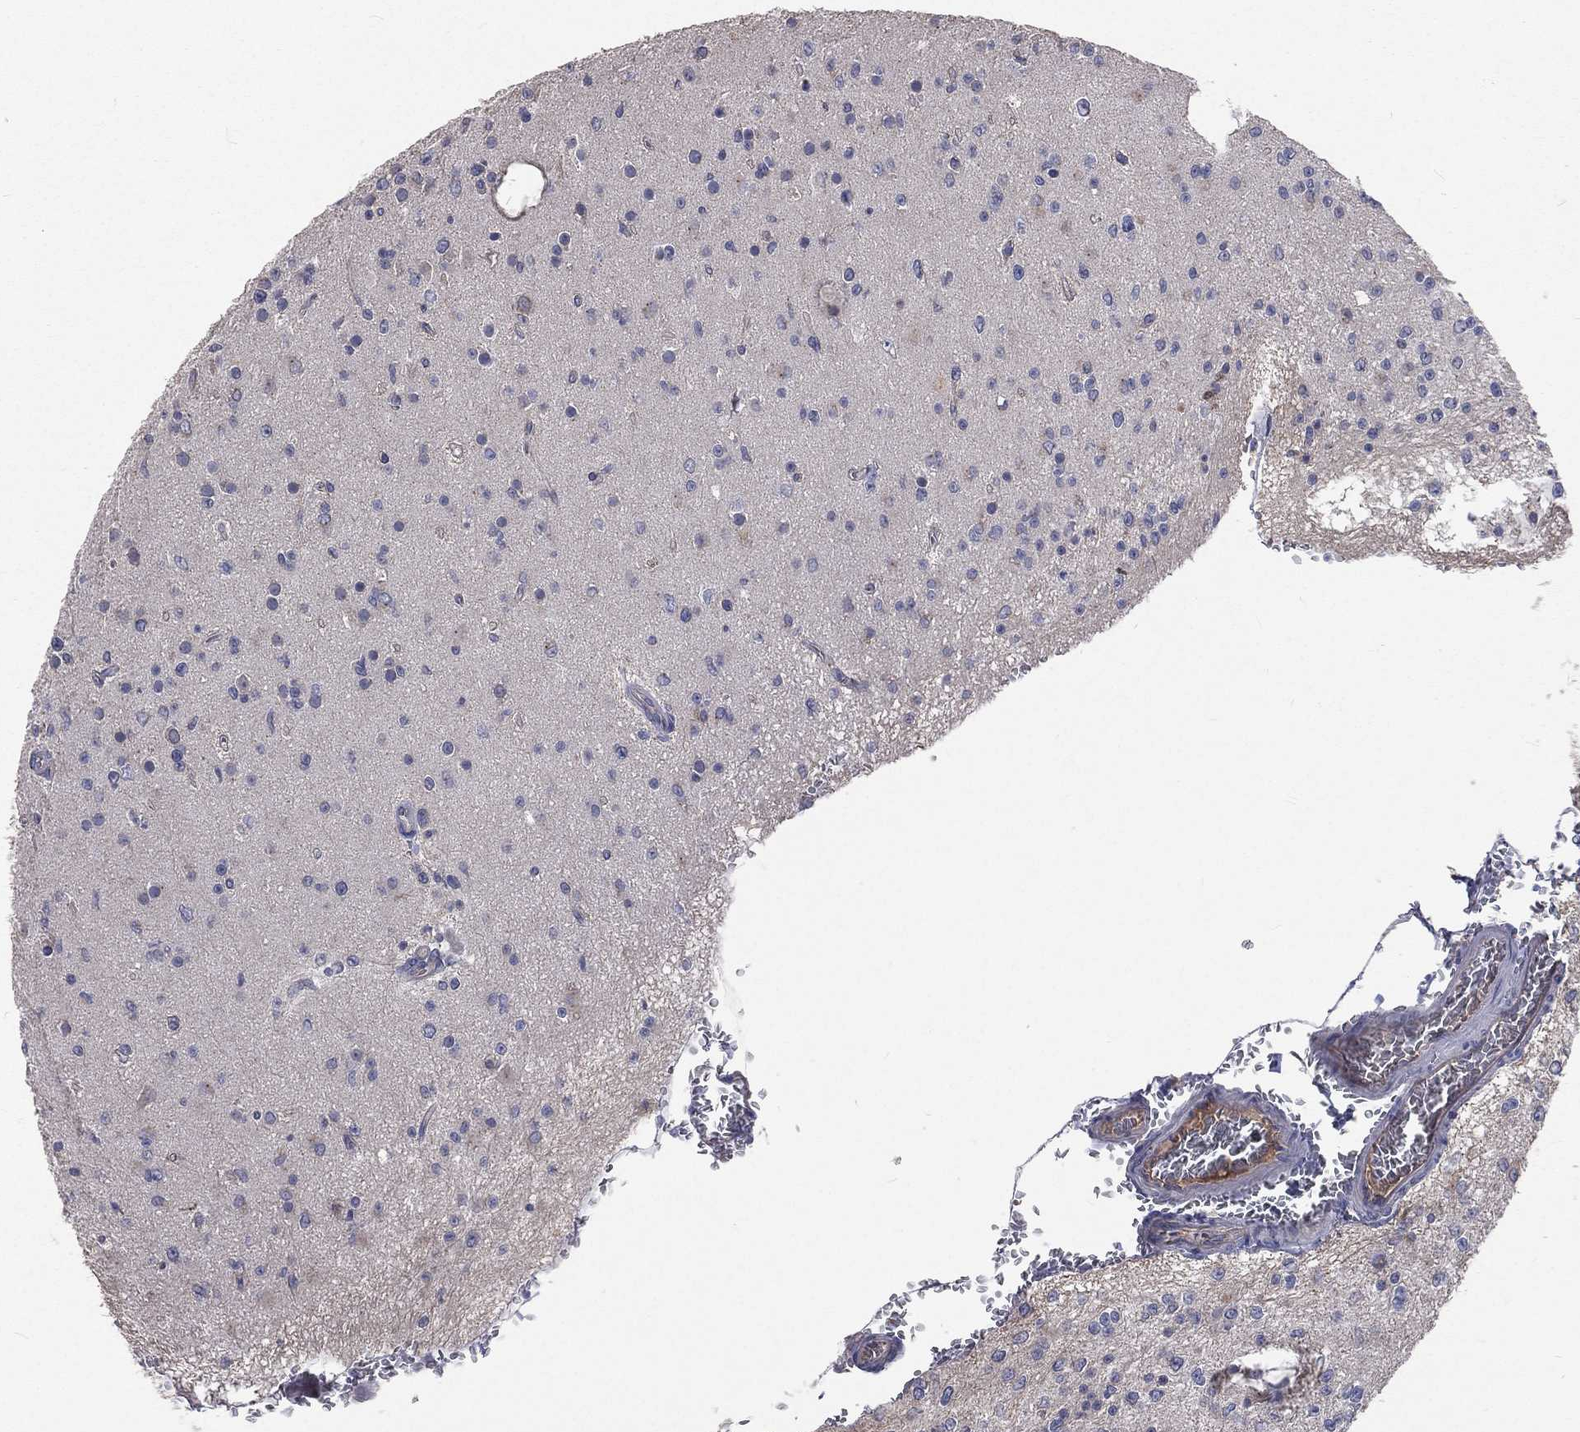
{"staining": {"intensity": "negative", "quantity": "none", "location": "none"}, "tissue": "glioma", "cell_type": "Tumor cells", "image_type": "cancer", "snomed": [{"axis": "morphology", "description": "Glioma, malignant, Low grade"}, {"axis": "topography", "description": "Brain"}], "caption": "Human glioma stained for a protein using immunohistochemistry shows no positivity in tumor cells.", "gene": "CROCC", "patient": {"sex": "female", "age": 45}}